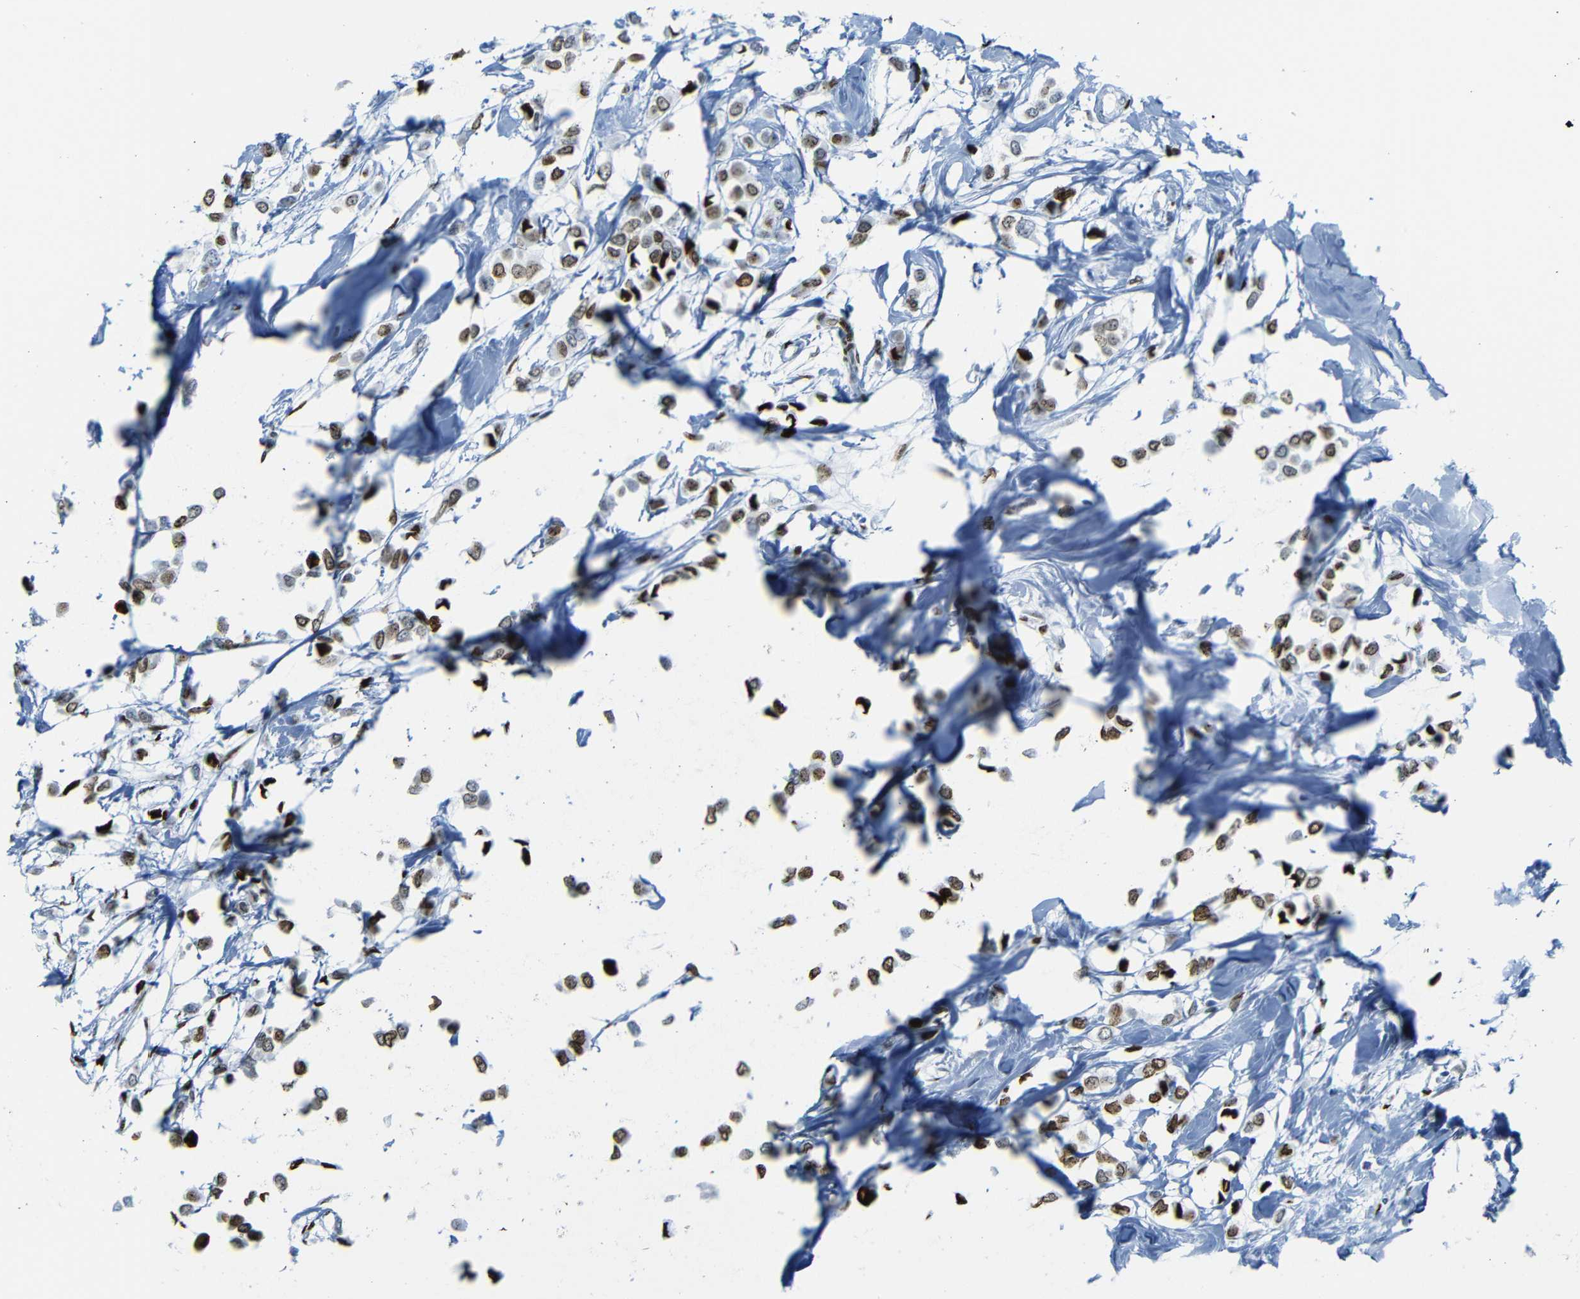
{"staining": {"intensity": "strong", "quantity": ">75%", "location": "nuclear"}, "tissue": "breast cancer", "cell_type": "Tumor cells", "image_type": "cancer", "snomed": [{"axis": "morphology", "description": "Lobular carcinoma"}, {"axis": "topography", "description": "Breast"}], "caption": "Approximately >75% of tumor cells in breast cancer show strong nuclear protein positivity as visualized by brown immunohistochemical staining.", "gene": "NPIPB15", "patient": {"sex": "female", "age": 51}}